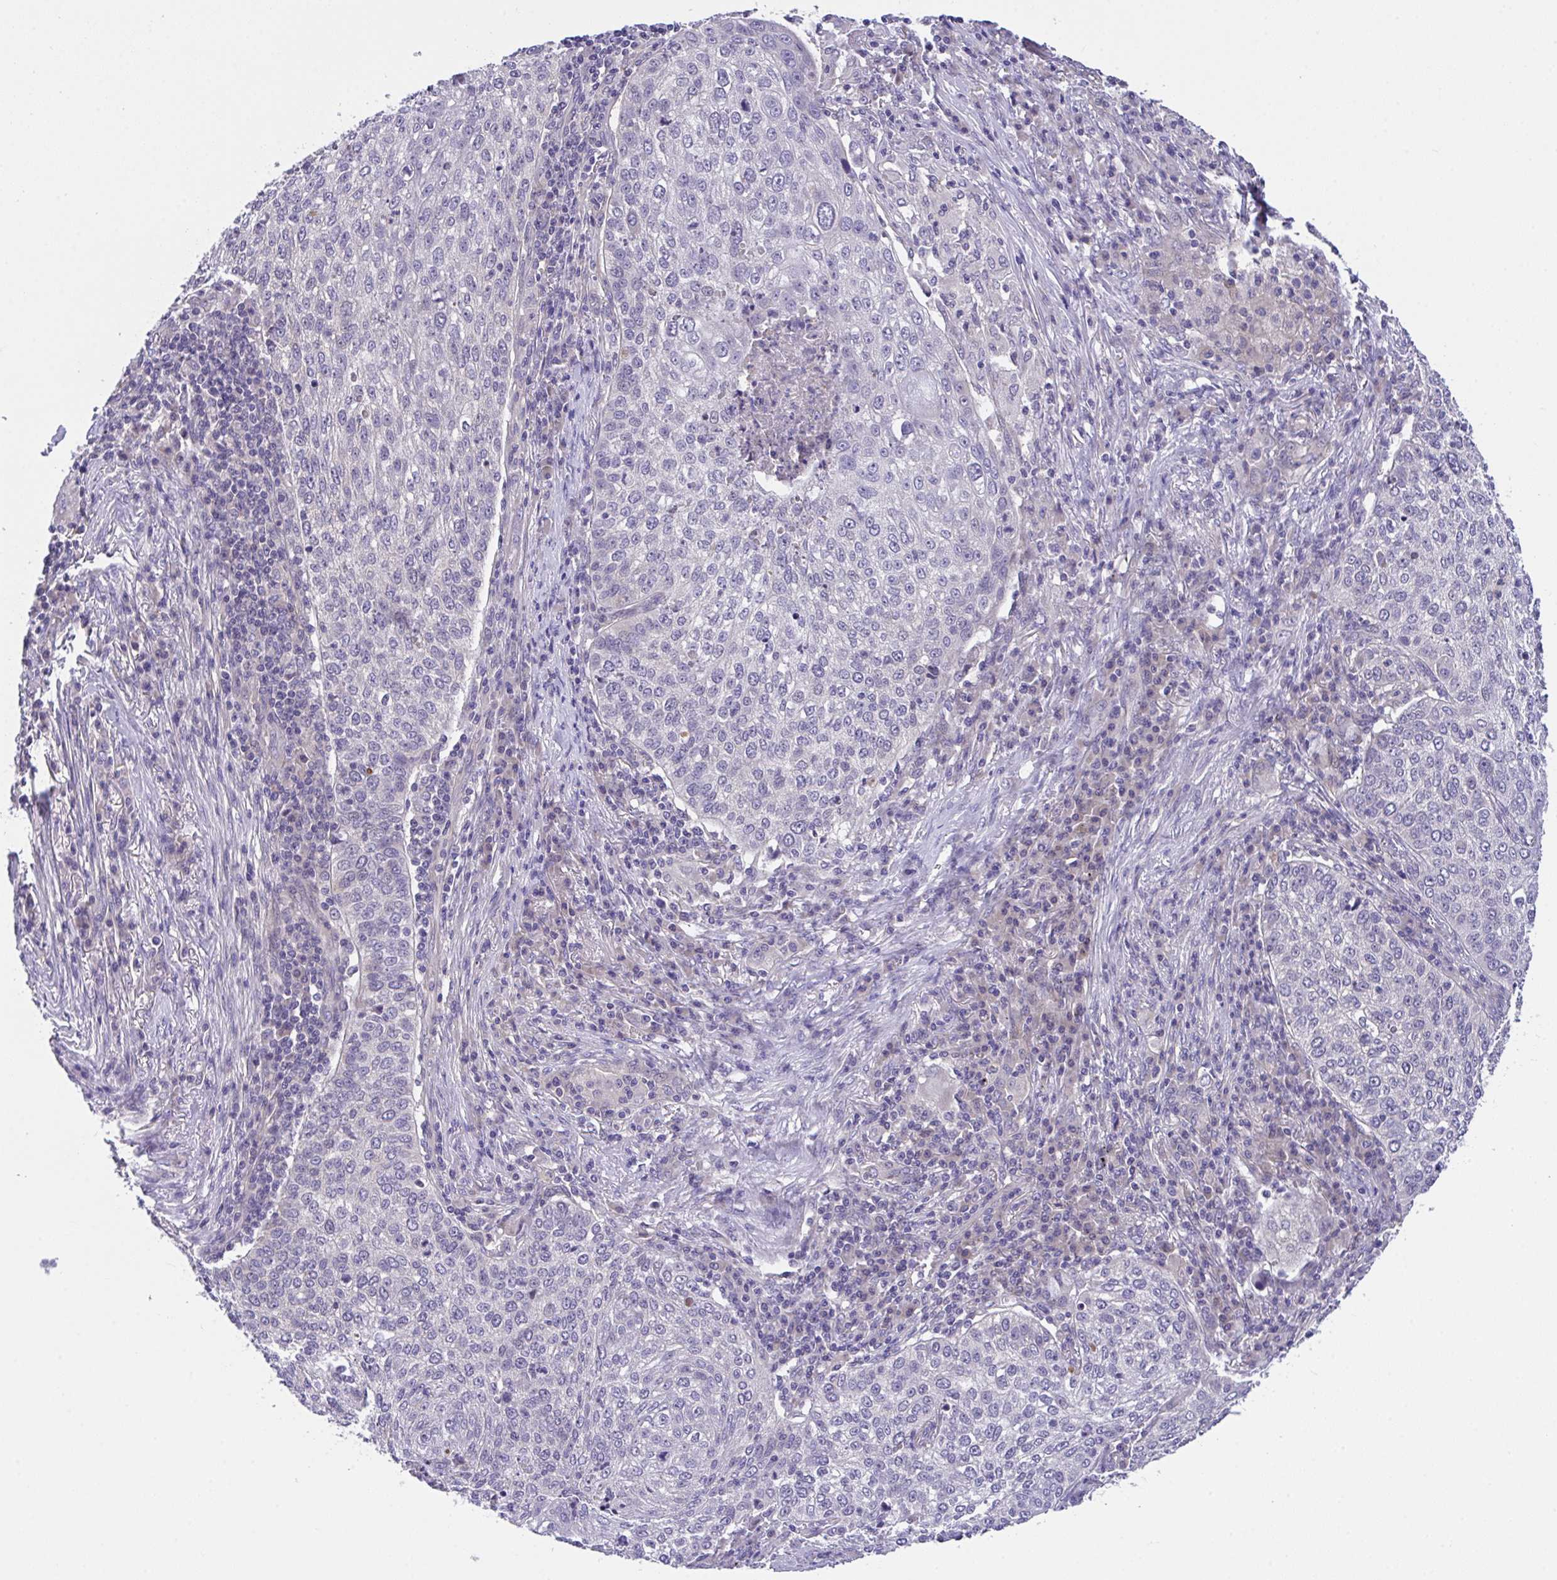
{"staining": {"intensity": "negative", "quantity": "none", "location": "none"}, "tissue": "lung cancer", "cell_type": "Tumor cells", "image_type": "cancer", "snomed": [{"axis": "morphology", "description": "Squamous cell carcinoma, NOS"}, {"axis": "topography", "description": "Lung"}], "caption": "Lung squamous cell carcinoma stained for a protein using immunohistochemistry (IHC) reveals no positivity tumor cells.", "gene": "RHOXF1", "patient": {"sex": "male", "age": 63}}